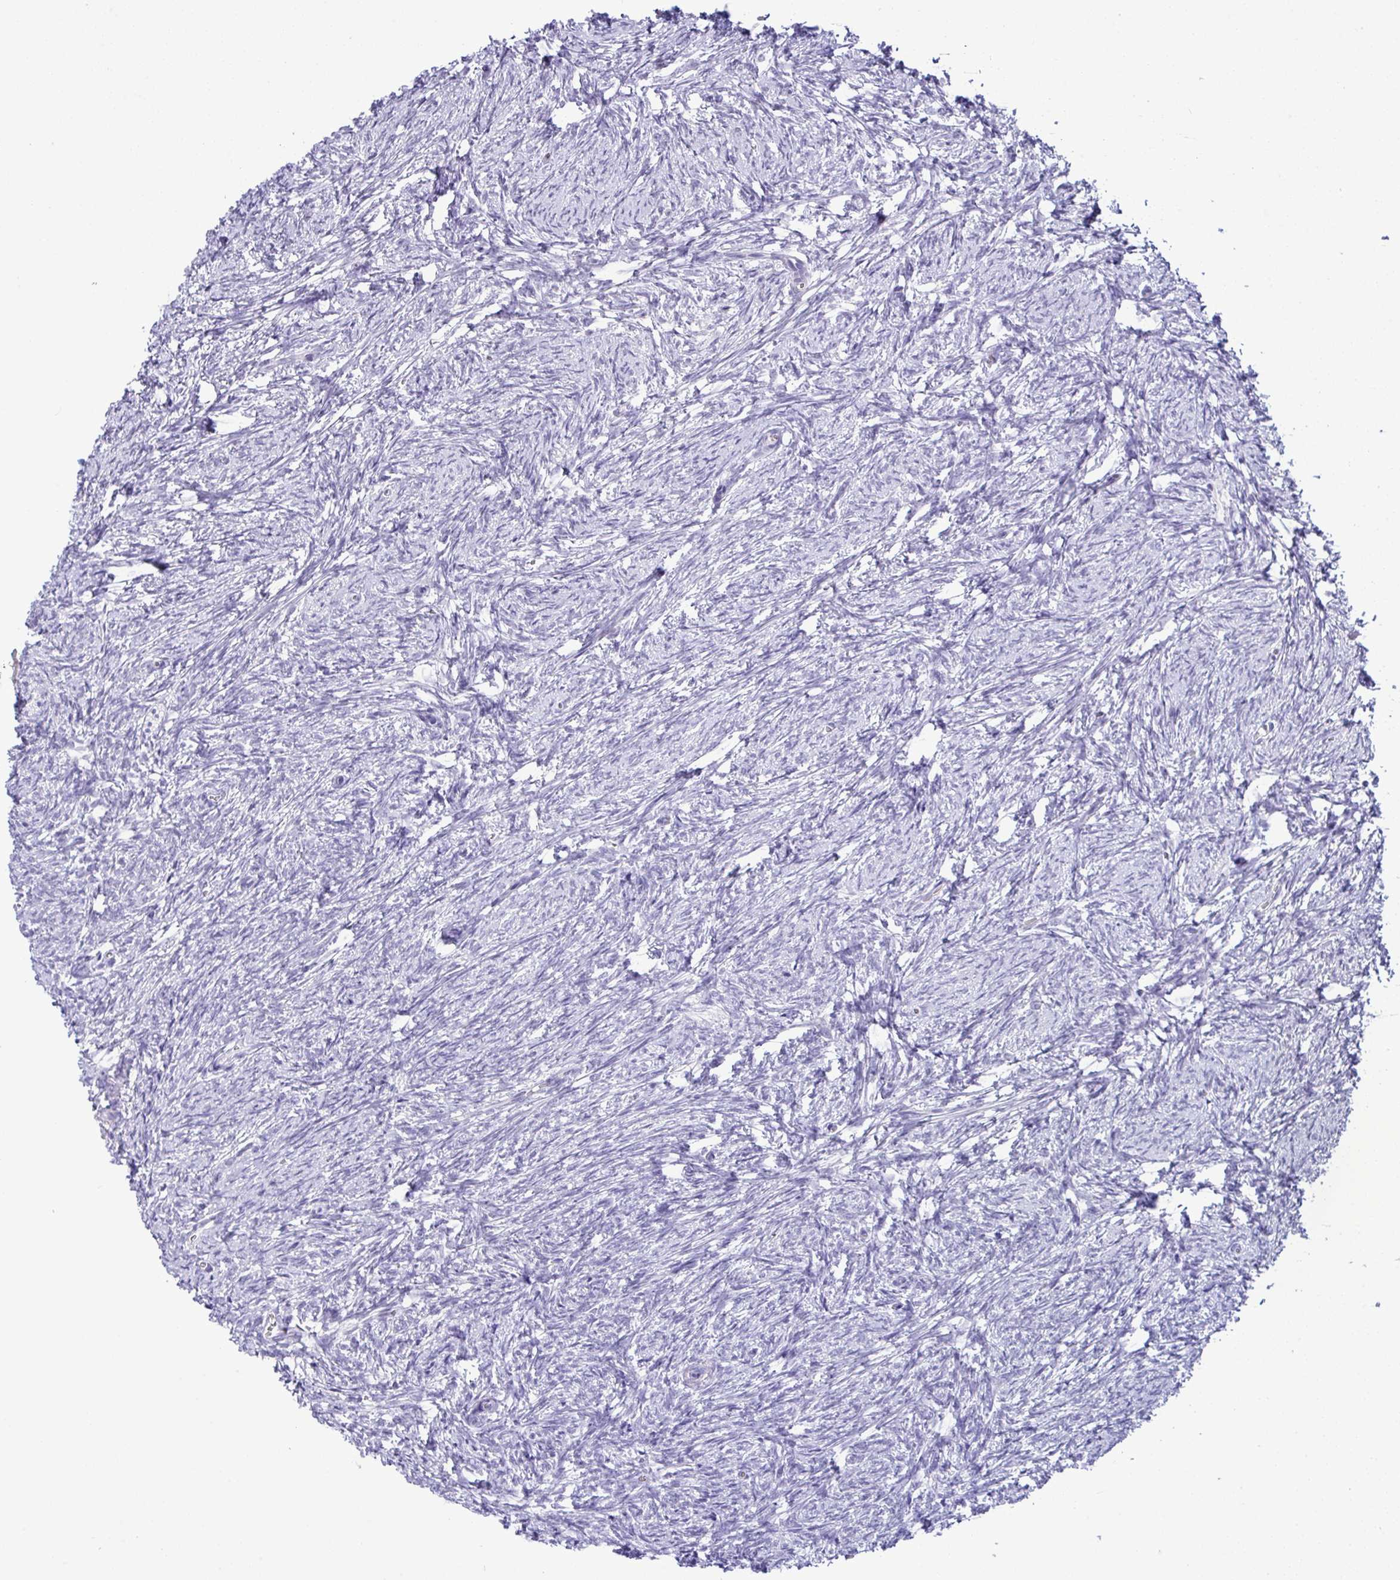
{"staining": {"intensity": "weak", "quantity": ">75%", "location": "cytoplasmic/membranous"}, "tissue": "ovary", "cell_type": "Follicle cells", "image_type": "normal", "snomed": [{"axis": "morphology", "description": "Normal tissue, NOS"}, {"axis": "topography", "description": "Ovary"}], "caption": "High-power microscopy captured an IHC micrograph of normal ovary, revealing weak cytoplasmic/membranous staining in about >75% of follicle cells. Ihc stains the protein in brown and the nuclei are stained blue.", "gene": "YBX2", "patient": {"sex": "female", "age": 41}}